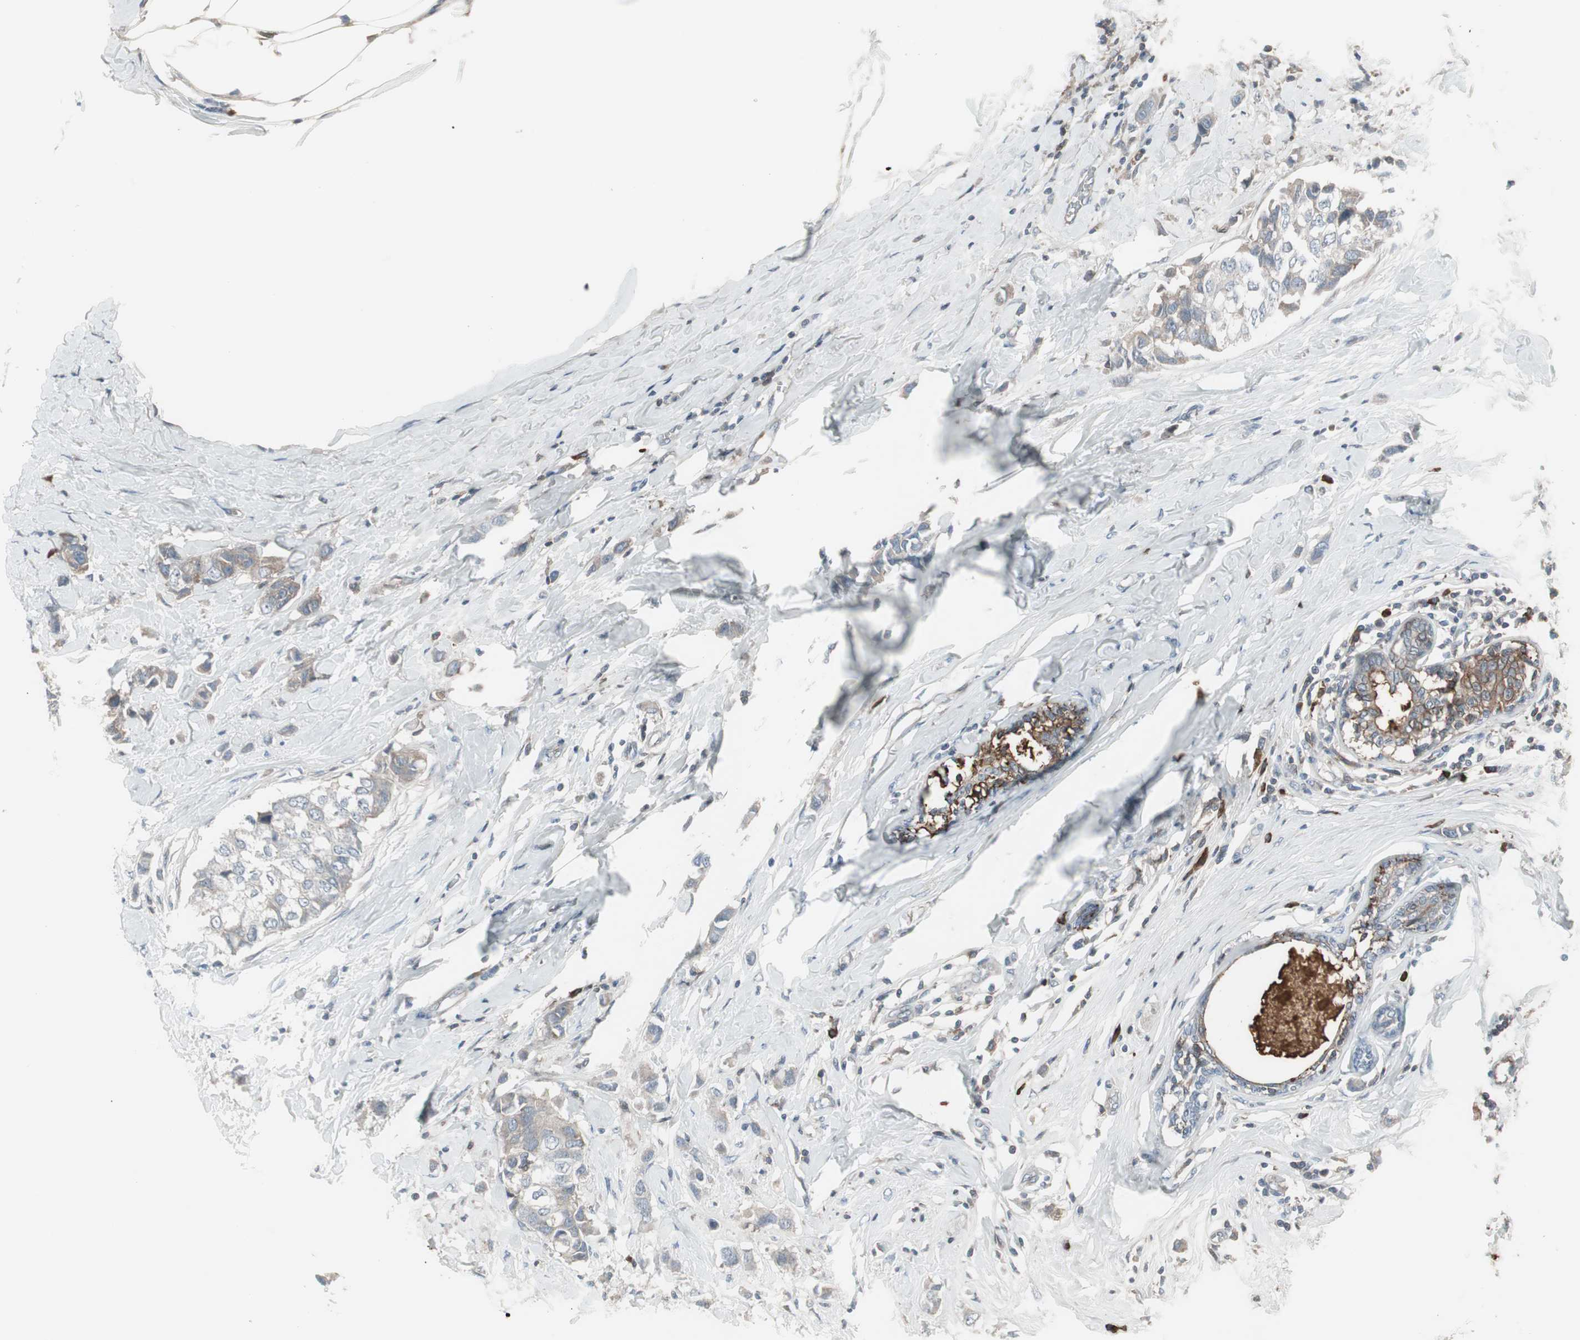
{"staining": {"intensity": "weak", "quantity": "<25%", "location": "cytoplasmic/membranous"}, "tissue": "breast cancer", "cell_type": "Tumor cells", "image_type": "cancer", "snomed": [{"axis": "morphology", "description": "Duct carcinoma"}, {"axis": "topography", "description": "Breast"}], "caption": "Human breast invasive ductal carcinoma stained for a protein using immunohistochemistry (IHC) demonstrates no expression in tumor cells.", "gene": "ZSCAN32", "patient": {"sex": "female", "age": 50}}